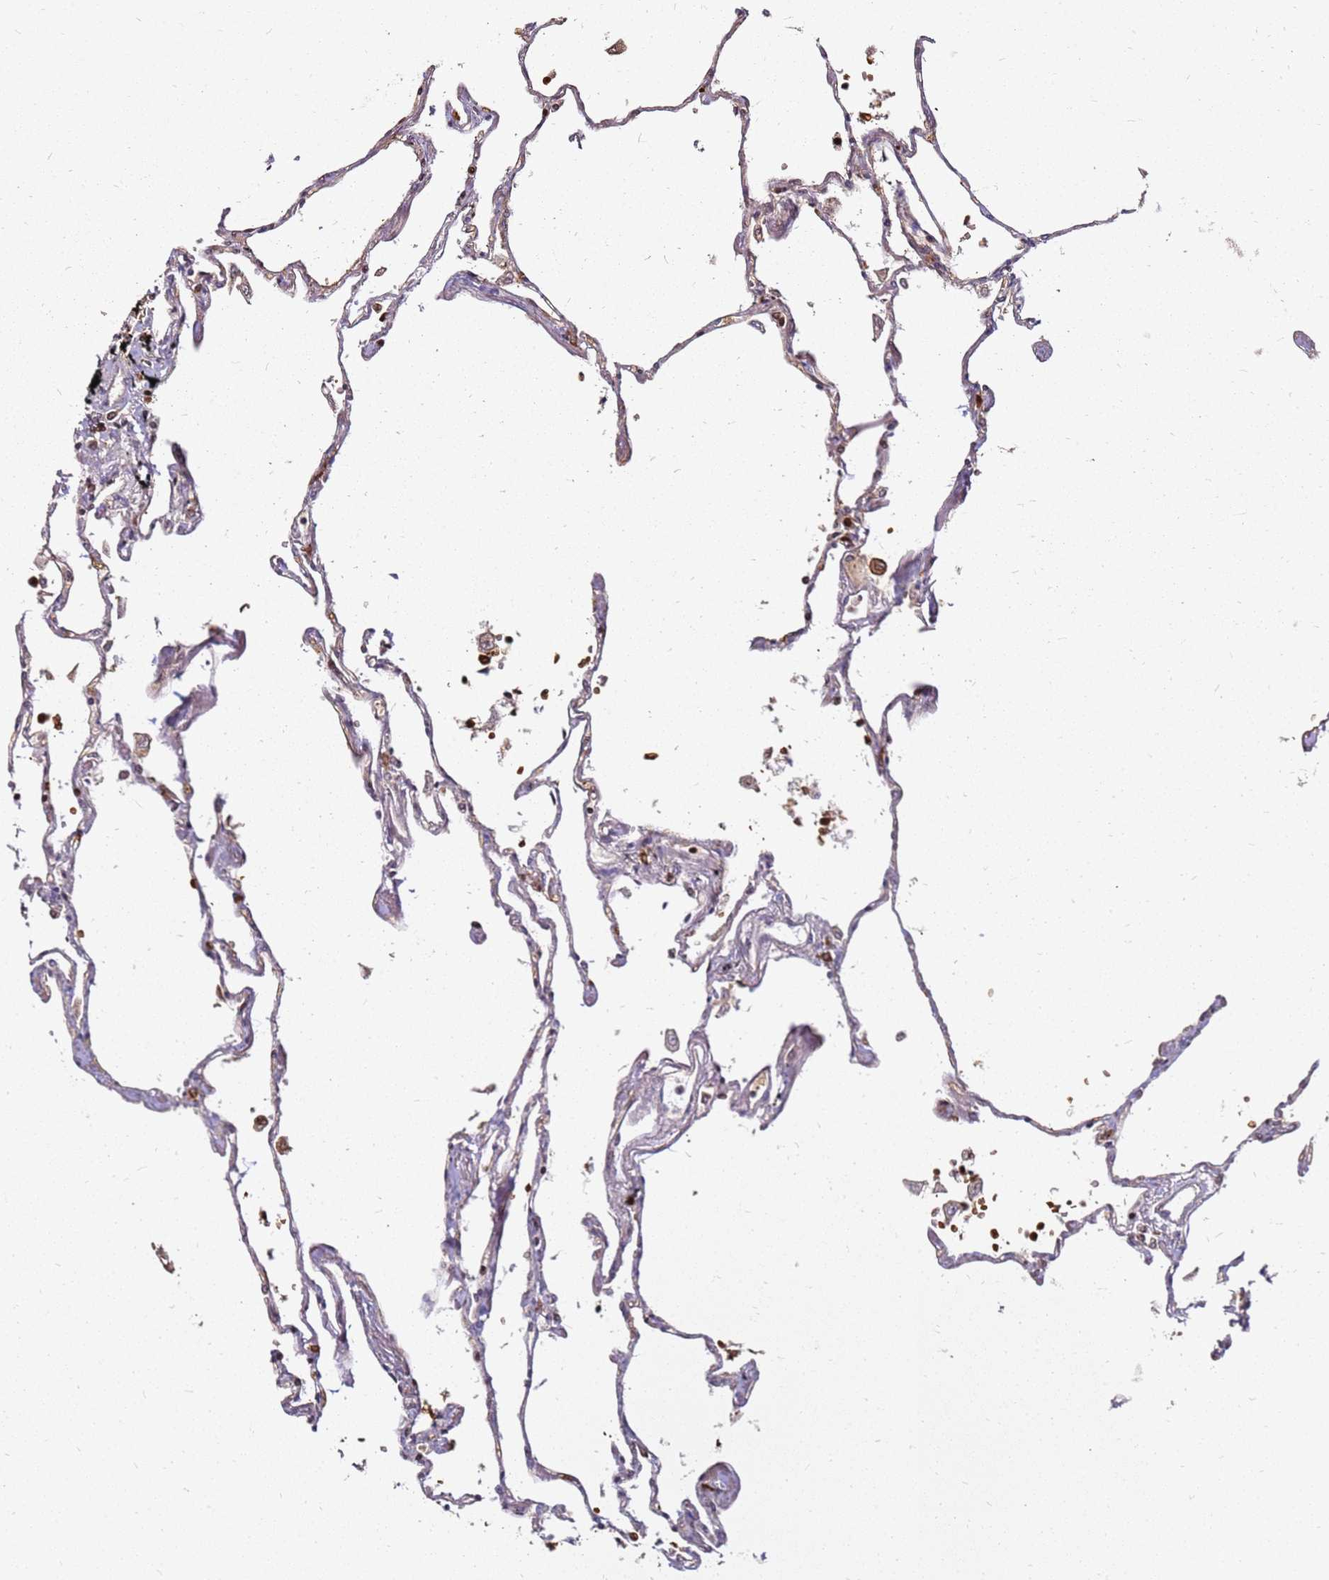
{"staining": {"intensity": "moderate", "quantity": "<25%", "location": "cytoplasmic/membranous"}, "tissue": "lung", "cell_type": "Alveolar cells", "image_type": "normal", "snomed": [{"axis": "morphology", "description": "Normal tissue, NOS"}, {"axis": "topography", "description": "Lung"}], "caption": "A high-resolution image shows IHC staining of normal lung, which displays moderate cytoplasmic/membranous positivity in approximately <25% of alveolar cells. (Brightfield microscopy of DAB IHC at high magnification).", "gene": "RNF11", "patient": {"sex": "female", "age": 67}}